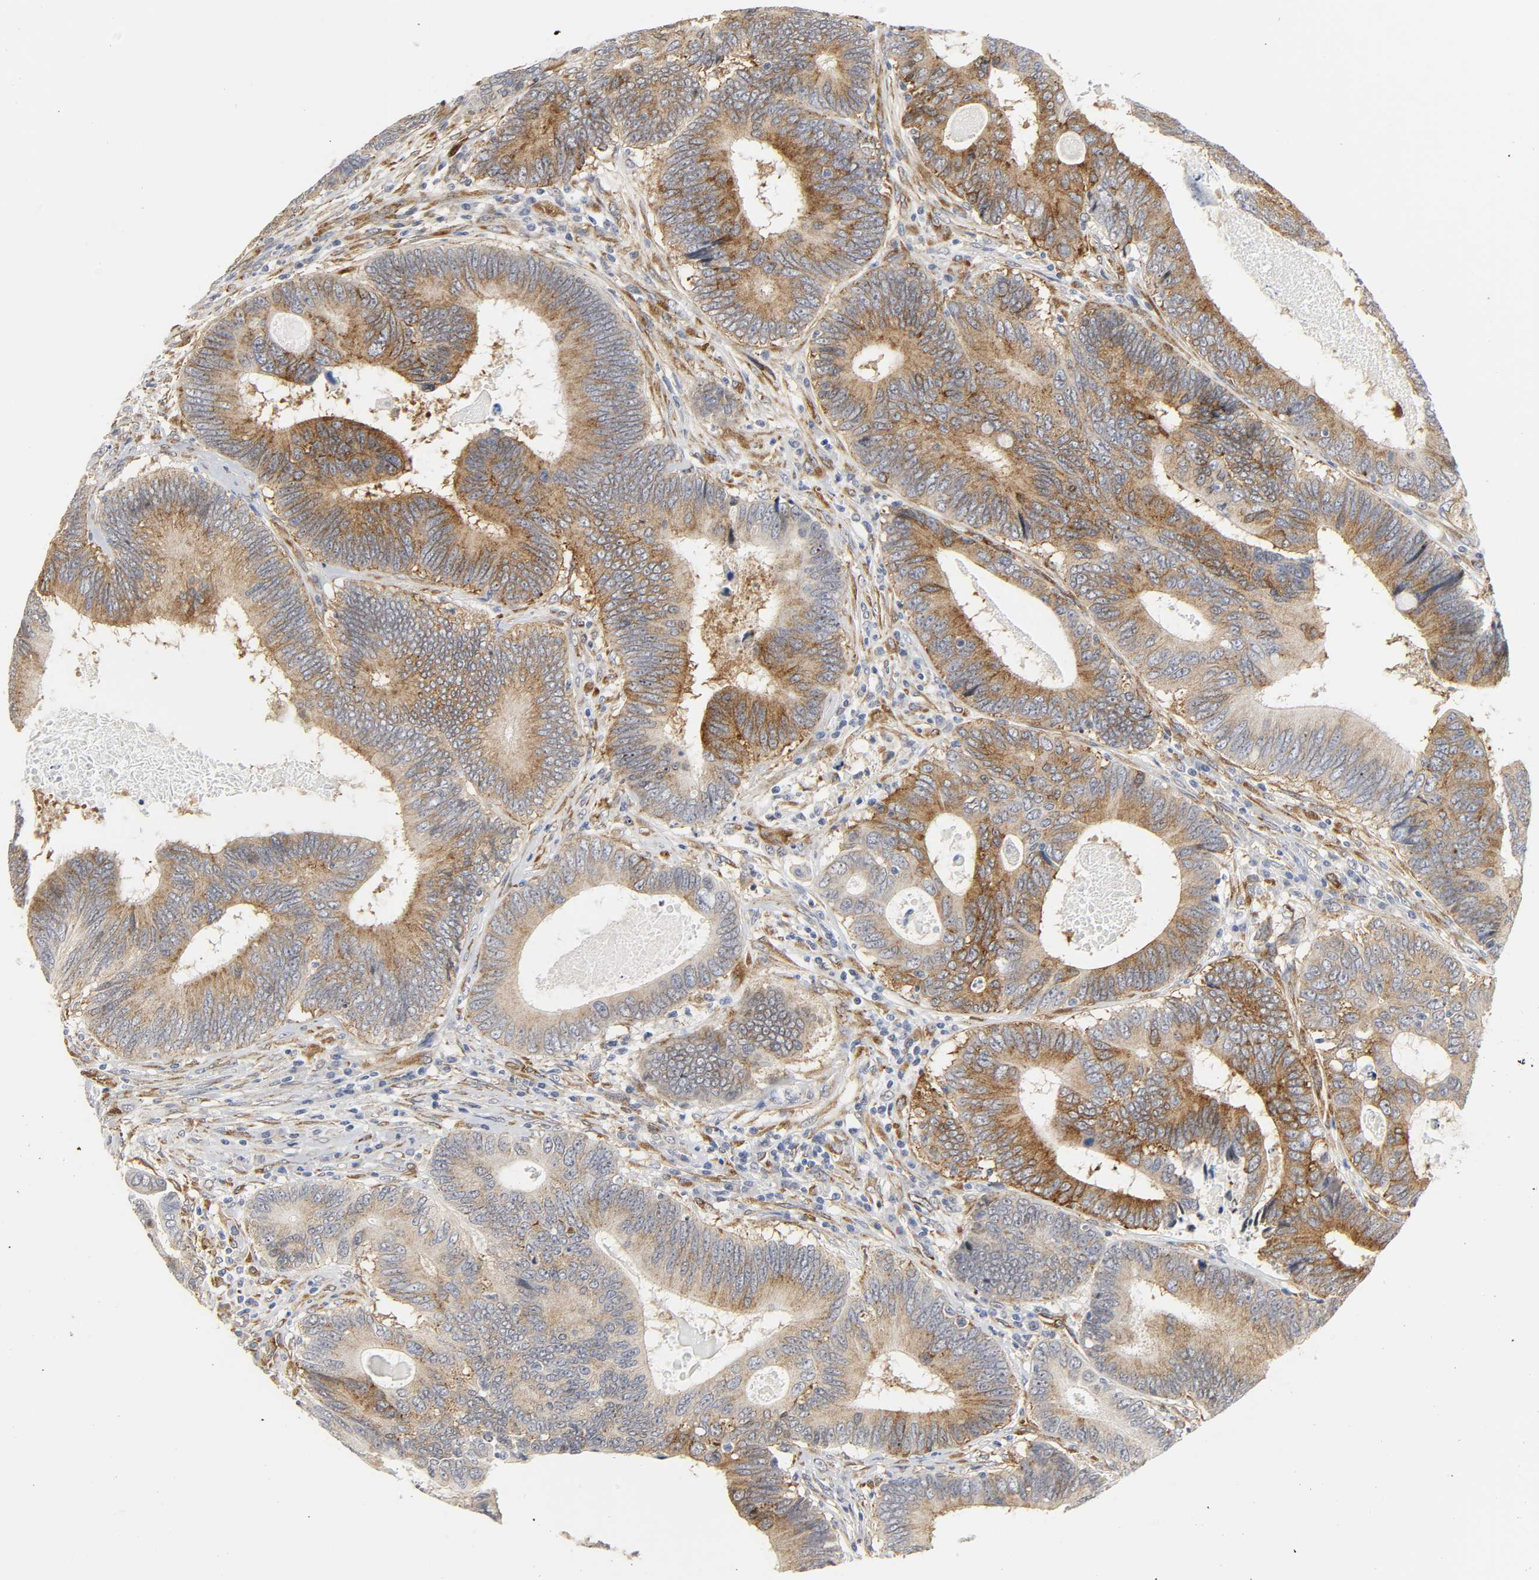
{"staining": {"intensity": "moderate", "quantity": ">75%", "location": "cytoplasmic/membranous"}, "tissue": "colorectal cancer", "cell_type": "Tumor cells", "image_type": "cancer", "snomed": [{"axis": "morphology", "description": "Adenocarcinoma, NOS"}, {"axis": "topography", "description": "Colon"}], "caption": "A micrograph of human colorectal cancer stained for a protein reveals moderate cytoplasmic/membranous brown staining in tumor cells.", "gene": "DOCK1", "patient": {"sex": "female", "age": 78}}